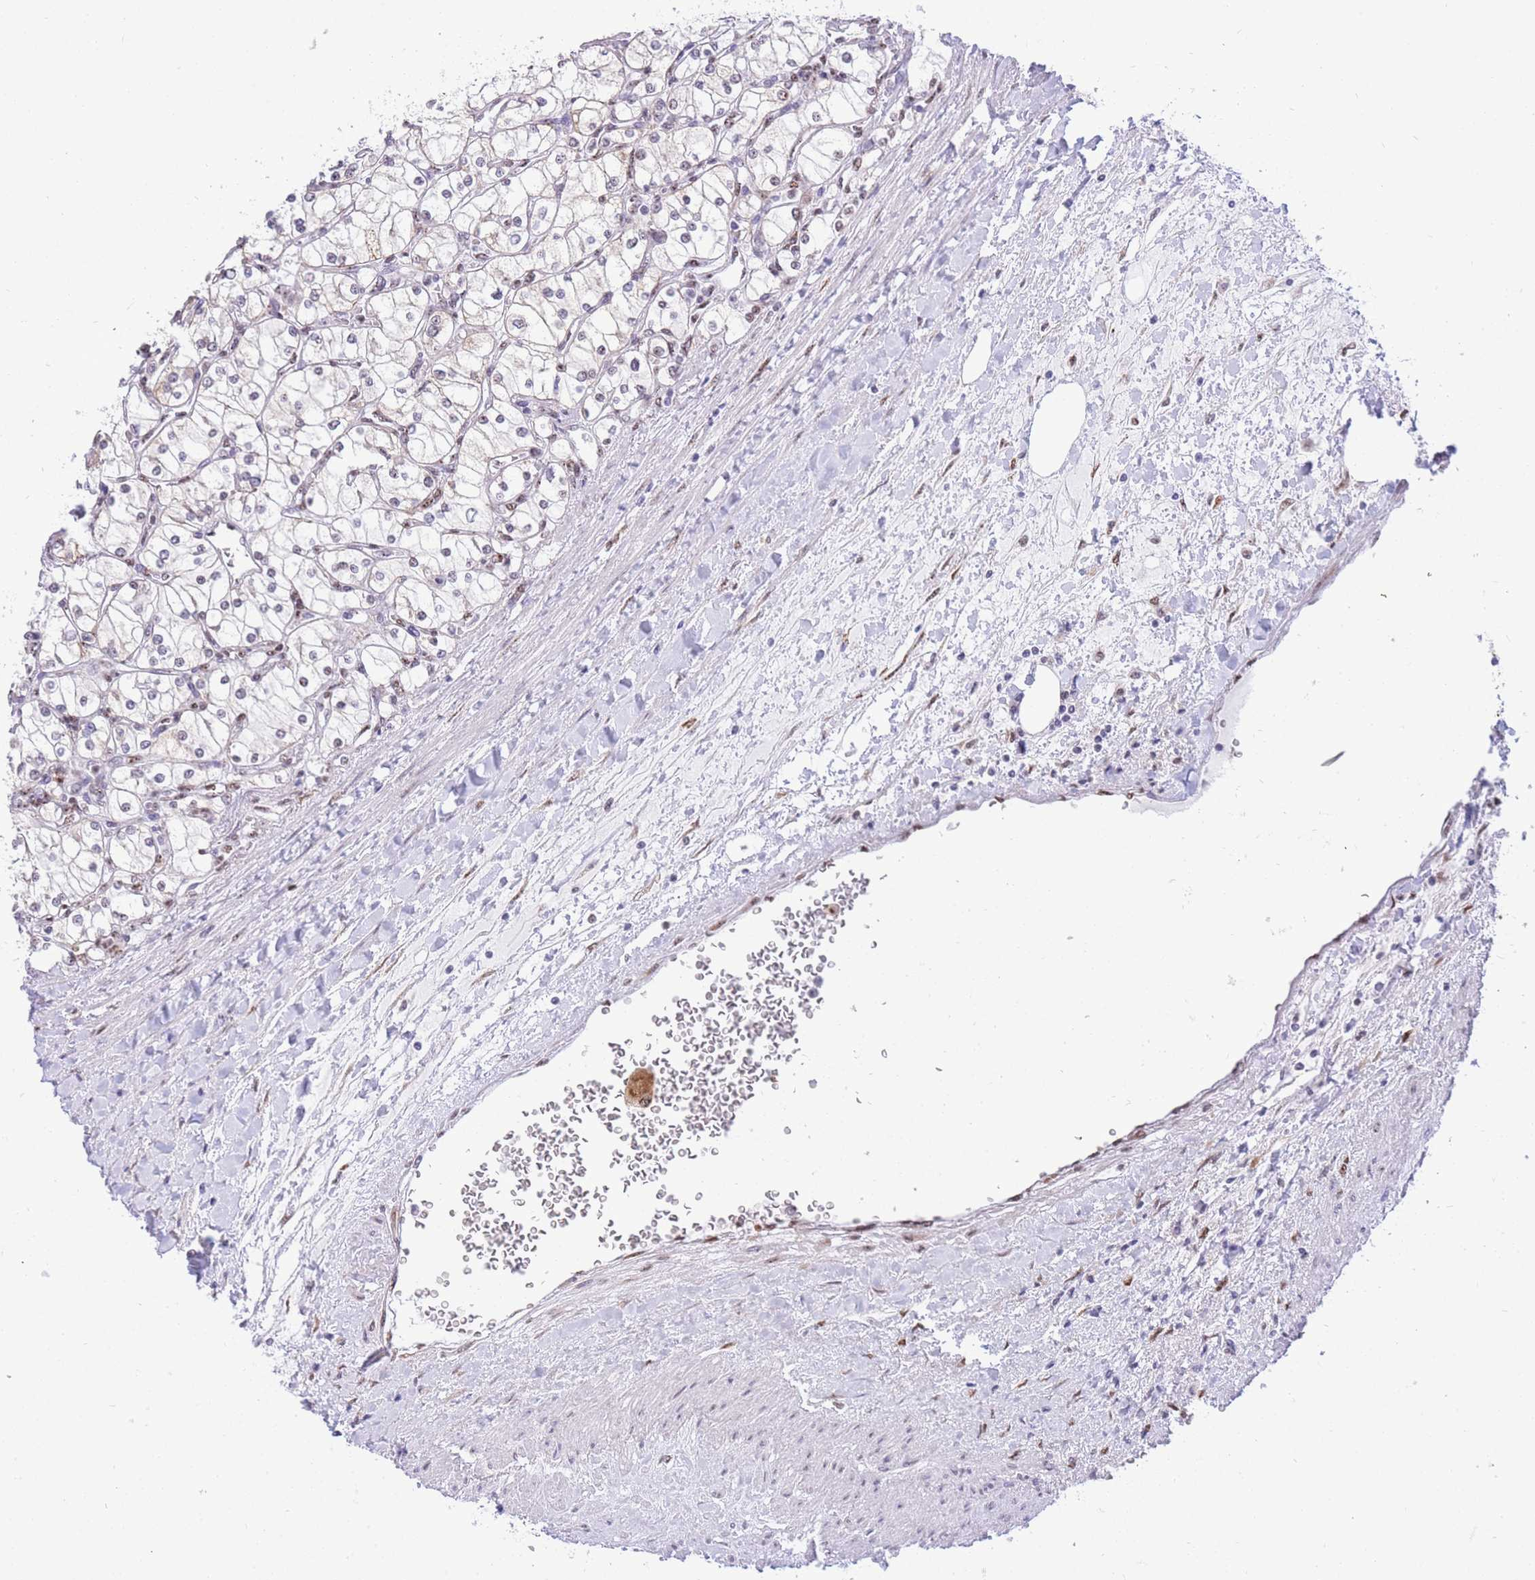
{"staining": {"intensity": "weak", "quantity": "<25%", "location": "nuclear"}, "tissue": "renal cancer", "cell_type": "Tumor cells", "image_type": "cancer", "snomed": [{"axis": "morphology", "description": "Adenocarcinoma, NOS"}, {"axis": "topography", "description": "Kidney"}], "caption": "The photomicrograph demonstrates no significant staining in tumor cells of renal cancer.", "gene": "FAM153A", "patient": {"sex": "male", "age": 80}}